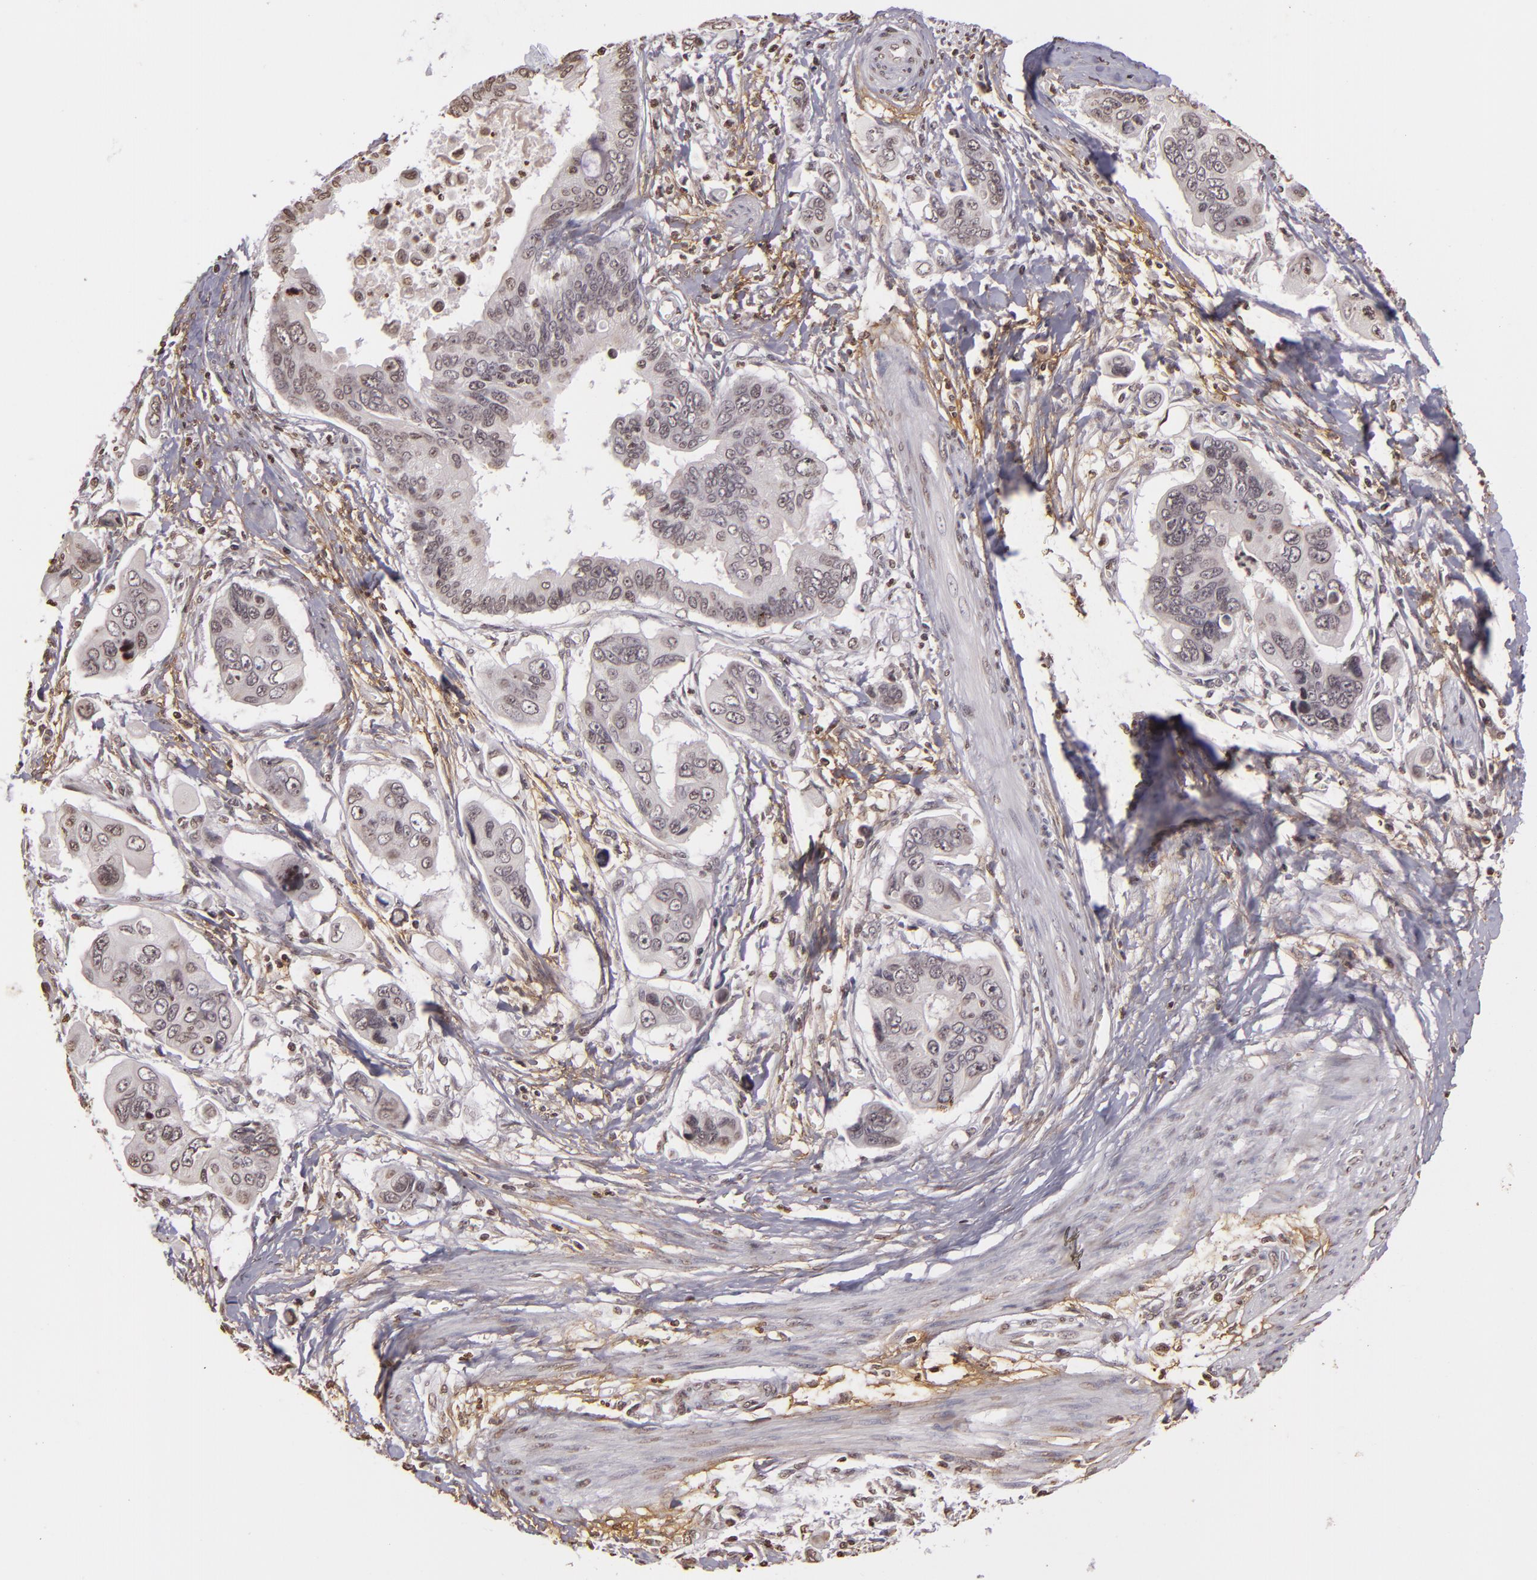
{"staining": {"intensity": "weak", "quantity": "<25%", "location": "nuclear"}, "tissue": "stomach cancer", "cell_type": "Tumor cells", "image_type": "cancer", "snomed": [{"axis": "morphology", "description": "Adenocarcinoma, NOS"}, {"axis": "topography", "description": "Stomach, upper"}], "caption": "Tumor cells are negative for brown protein staining in stomach cancer. The staining is performed using DAB (3,3'-diaminobenzidine) brown chromogen with nuclei counter-stained in using hematoxylin.", "gene": "THRB", "patient": {"sex": "male", "age": 80}}